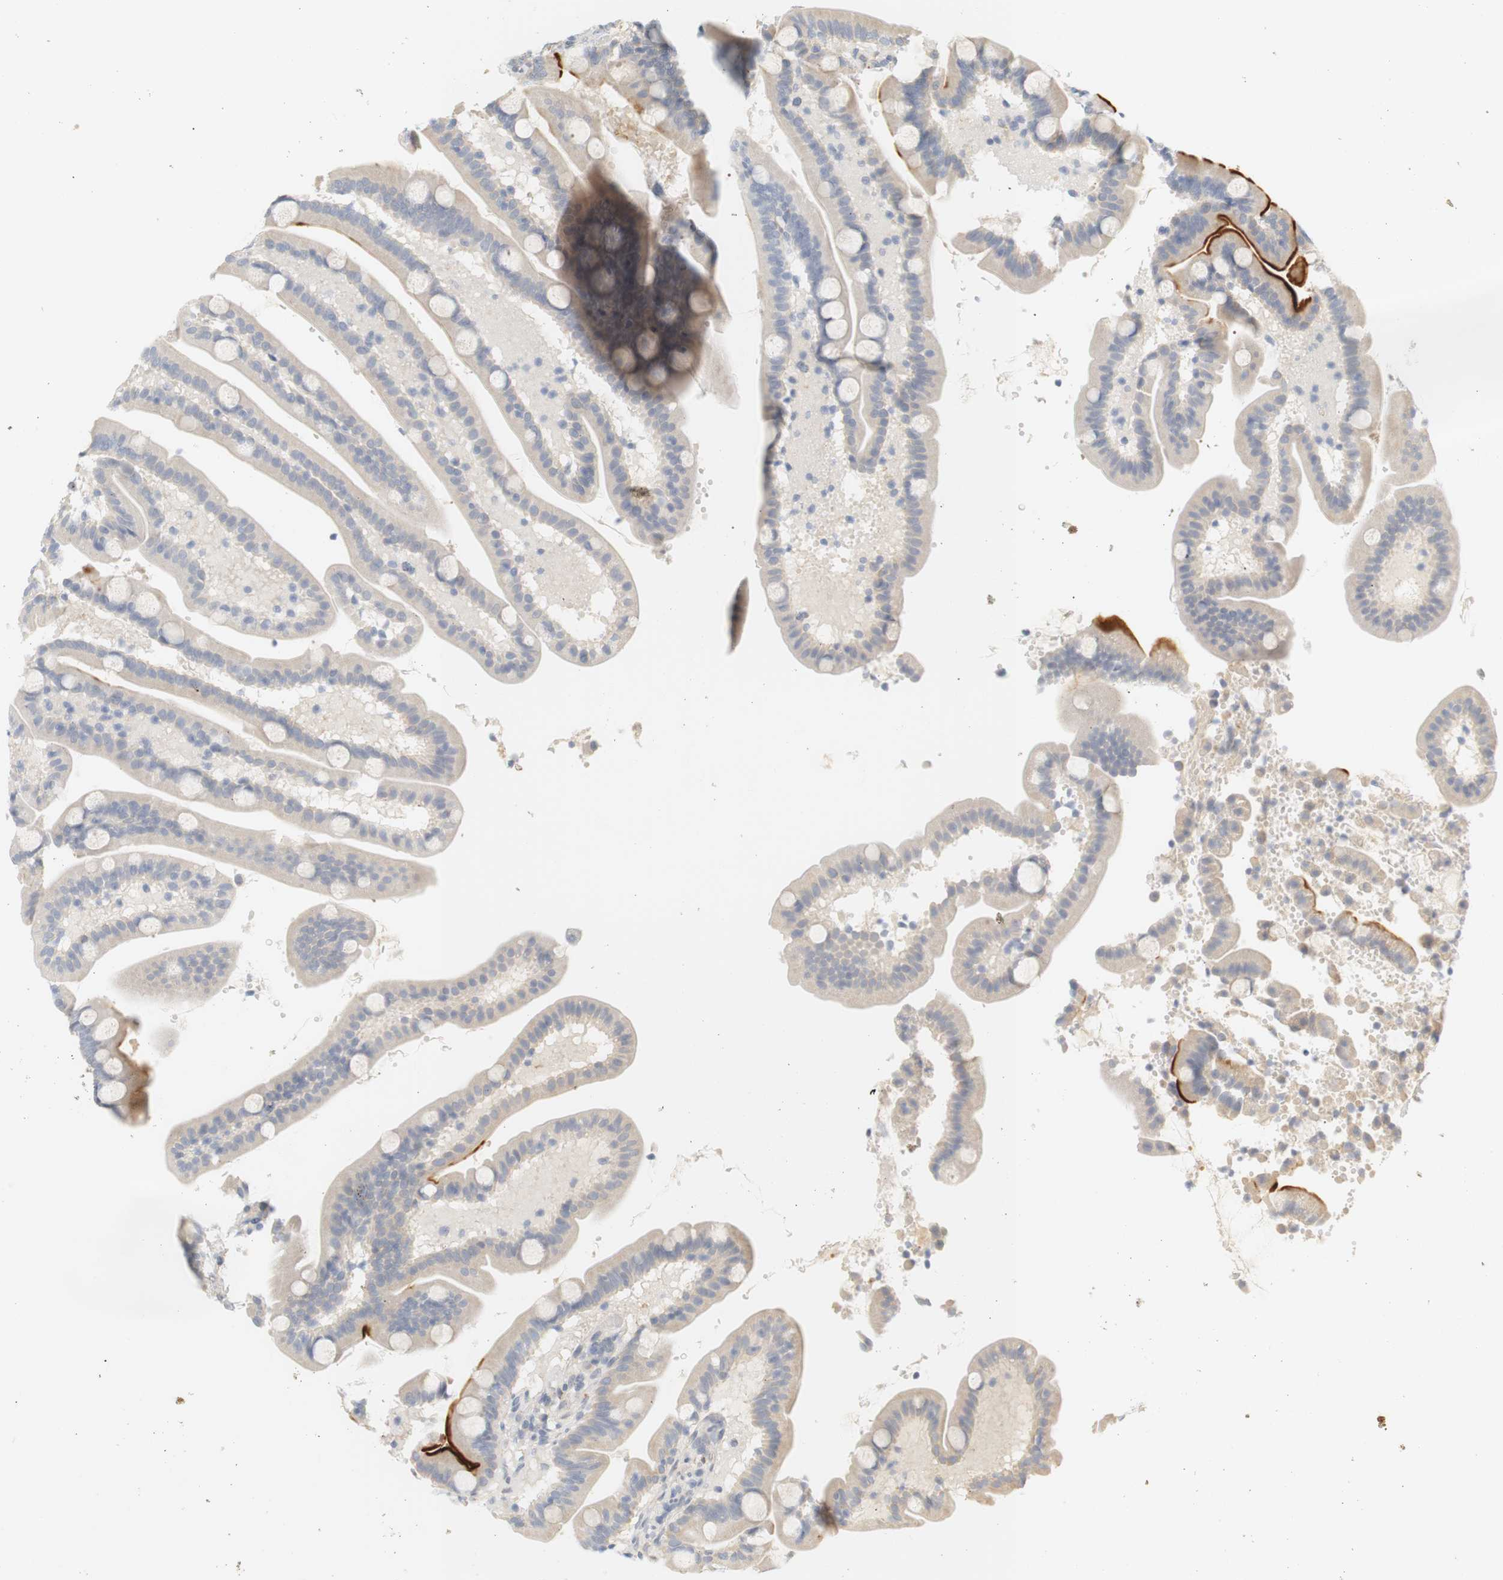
{"staining": {"intensity": "strong", "quantity": ">75%", "location": "cytoplasmic/membranous"}, "tissue": "duodenum", "cell_type": "Glandular cells", "image_type": "normal", "snomed": [{"axis": "morphology", "description": "Normal tissue, NOS"}, {"axis": "topography", "description": "Duodenum"}], "caption": "Protein expression by immunohistochemistry (IHC) shows strong cytoplasmic/membranous staining in approximately >75% of glandular cells in normal duodenum. Ihc stains the protein in brown and the nuclei are stained blue.", "gene": "RTN3", "patient": {"sex": "male", "age": 54}}